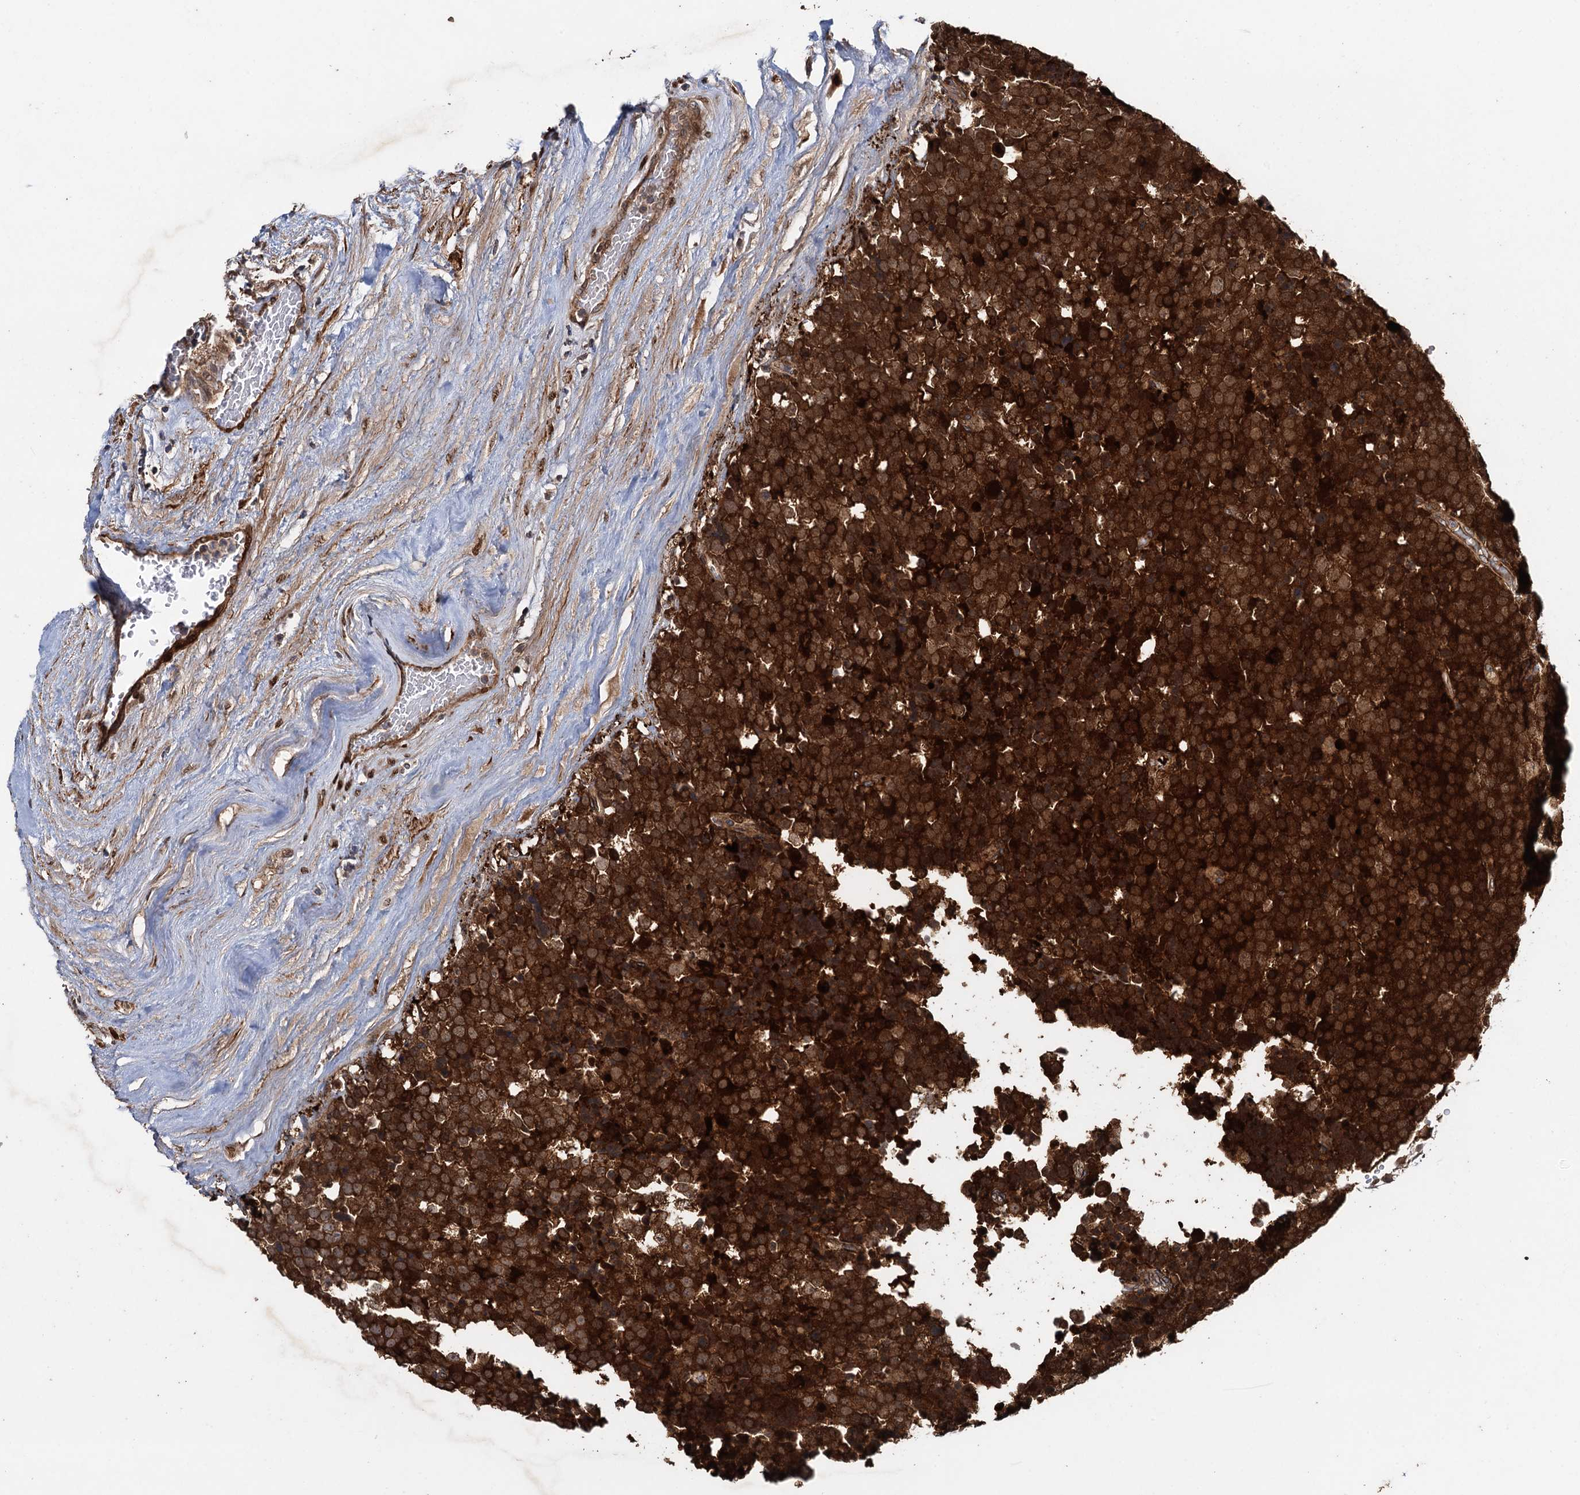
{"staining": {"intensity": "strong", "quantity": ">75%", "location": "cytoplasmic/membranous"}, "tissue": "testis cancer", "cell_type": "Tumor cells", "image_type": "cancer", "snomed": [{"axis": "morphology", "description": "Seminoma, NOS"}, {"axis": "topography", "description": "Testis"}], "caption": "Immunohistochemical staining of human testis cancer demonstrates strong cytoplasmic/membranous protein expression in approximately >75% of tumor cells.", "gene": "RHOBTB1", "patient": {"sex": "male", "age": 71}}